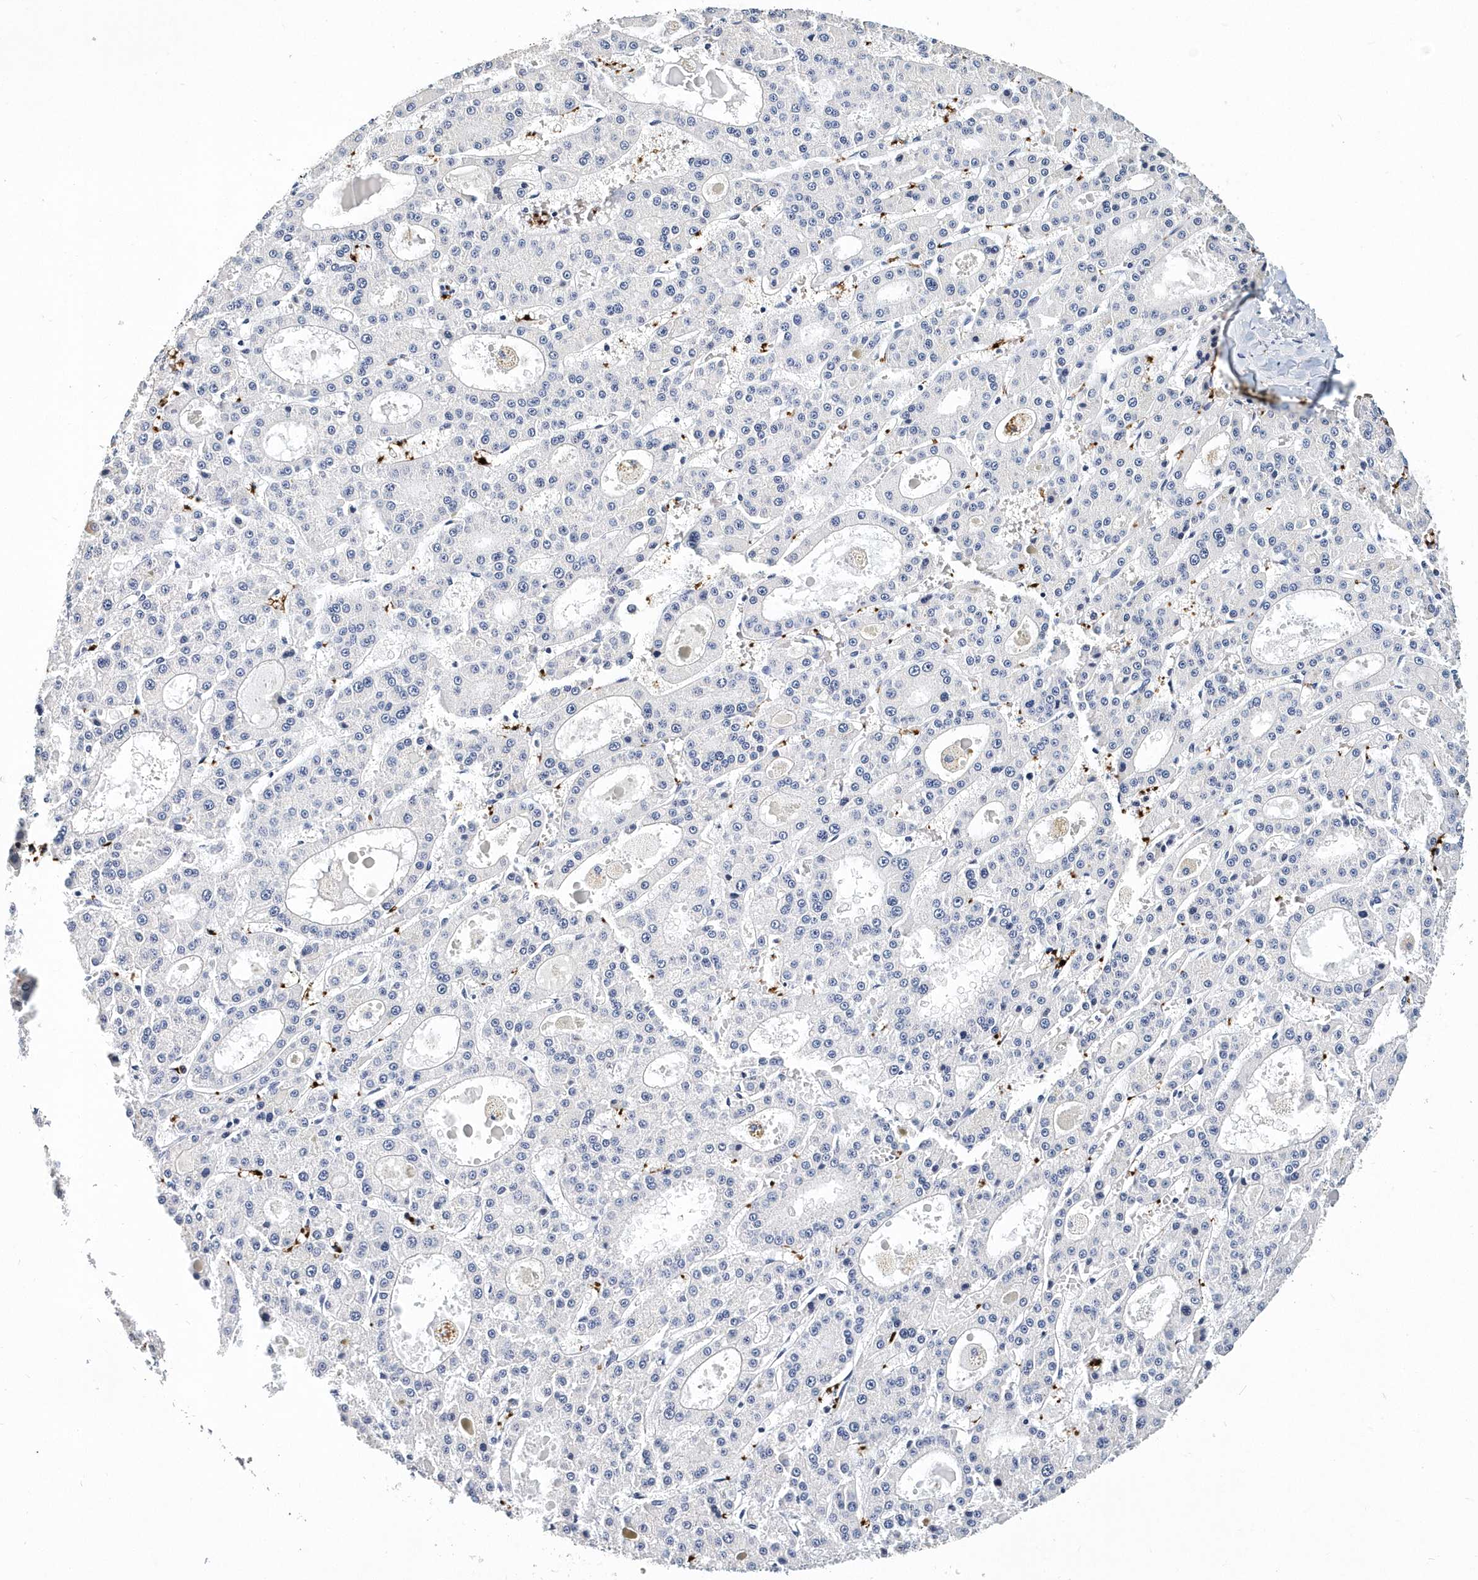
{"staining": {"intensity": "negative", "quantity": "none", "location": "none"}, "tissue": "liver cancer", "cell_type": "Tumor cells", "image_type": "cancer", "snomed": [{"axis": "morphology", "description": "Carcinoma, Hepatocellular, NOS"}, {"axis": "topography", "description": "Liver"}], "caption": "Micrograph shows no significant protein expression in tumor cells of hepatocellular carcinoma (liver). The staining was performed using DAB to visualize the protein expression in brown, while the nuclei were stained in blue with hematoxylin (Magnification: 20x).", "gene": "ITGA2B", "patient": {"sex": "male", "age": 70}}